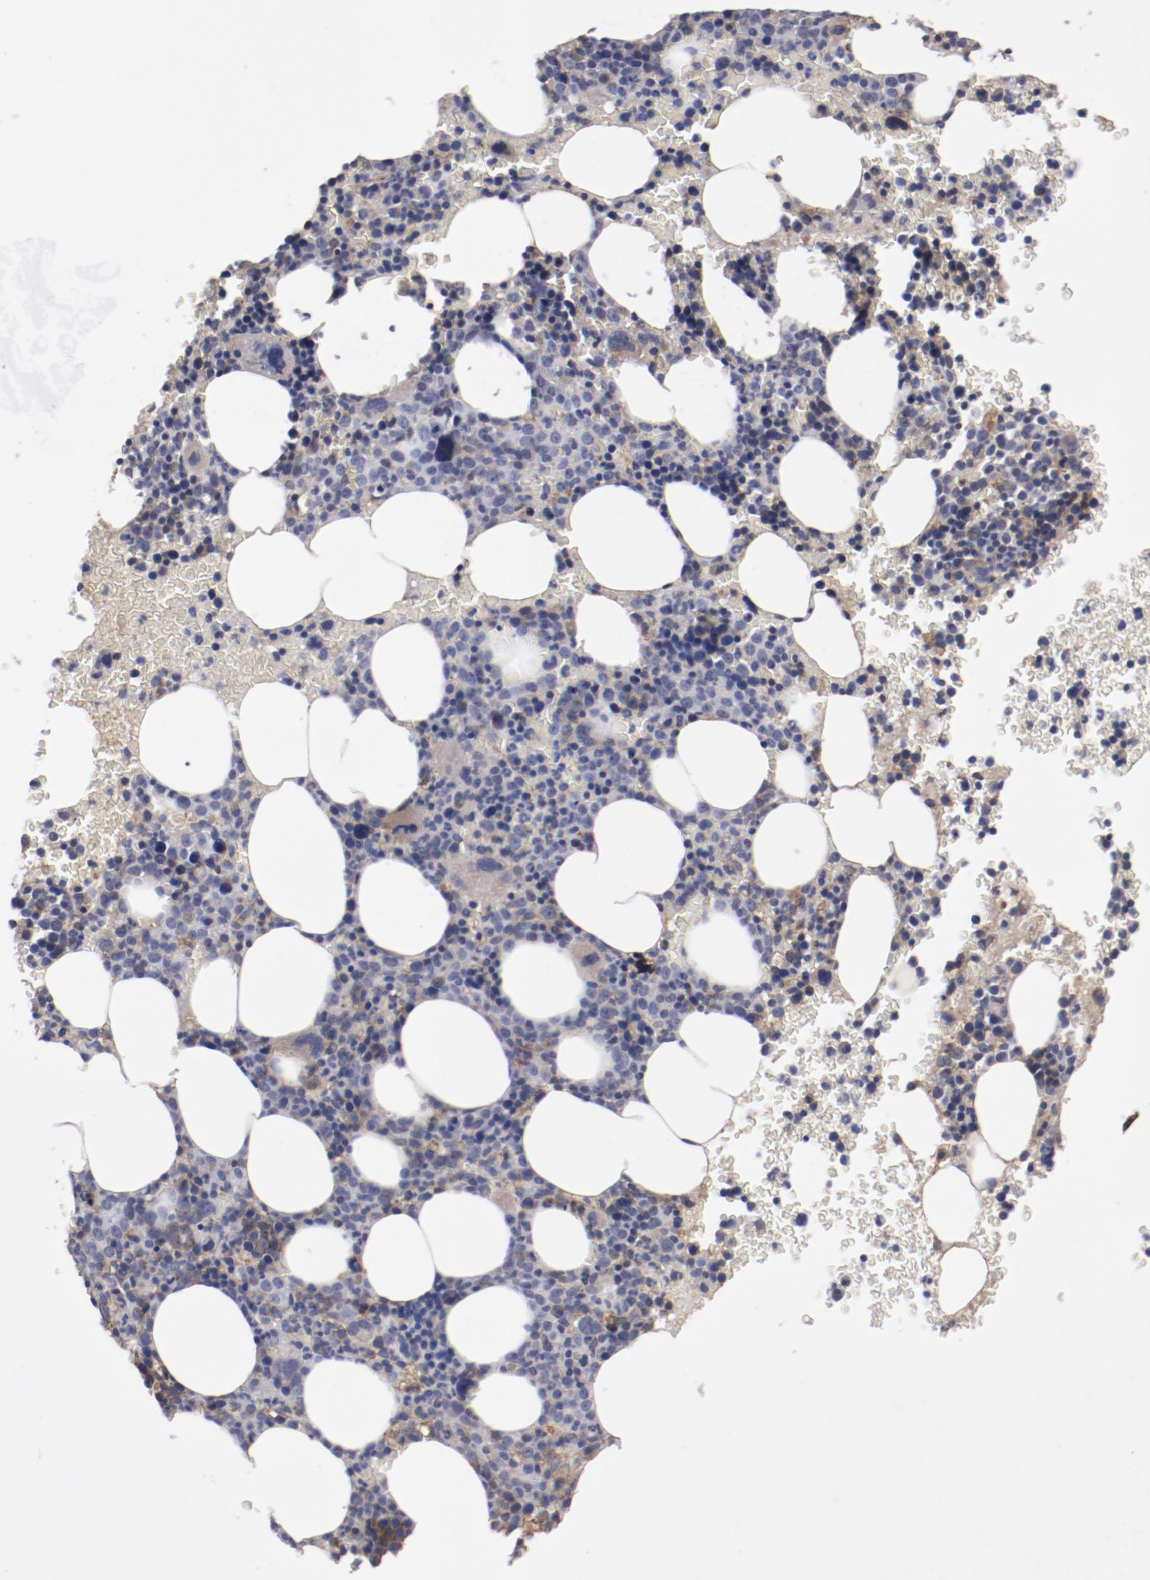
{"staining": {"intensity": "moderate", "quantity": "<25%", "location": "cytoplasmic/membranous"}, "tissue": "bone marrow", "cell_type": "Hematopoietic cells", "image_type": "normal", "snomed": [{"axis": "morphology", "description": "Normal tissue, NOS"}, {"axis": "topography", "description": "Bone marrow"}], "caption": "Brown immunohistochemical staining in unremarkable bone marrow demonstrates moderate cytoplasmic/membranous expression in approximately <25% of hematopoietic cells. Ihc stains the protein of interest in brown and the nuclei are stained blue.", "gene": "DIPK2B", "patient": {"sex": "male", "age": 68}}